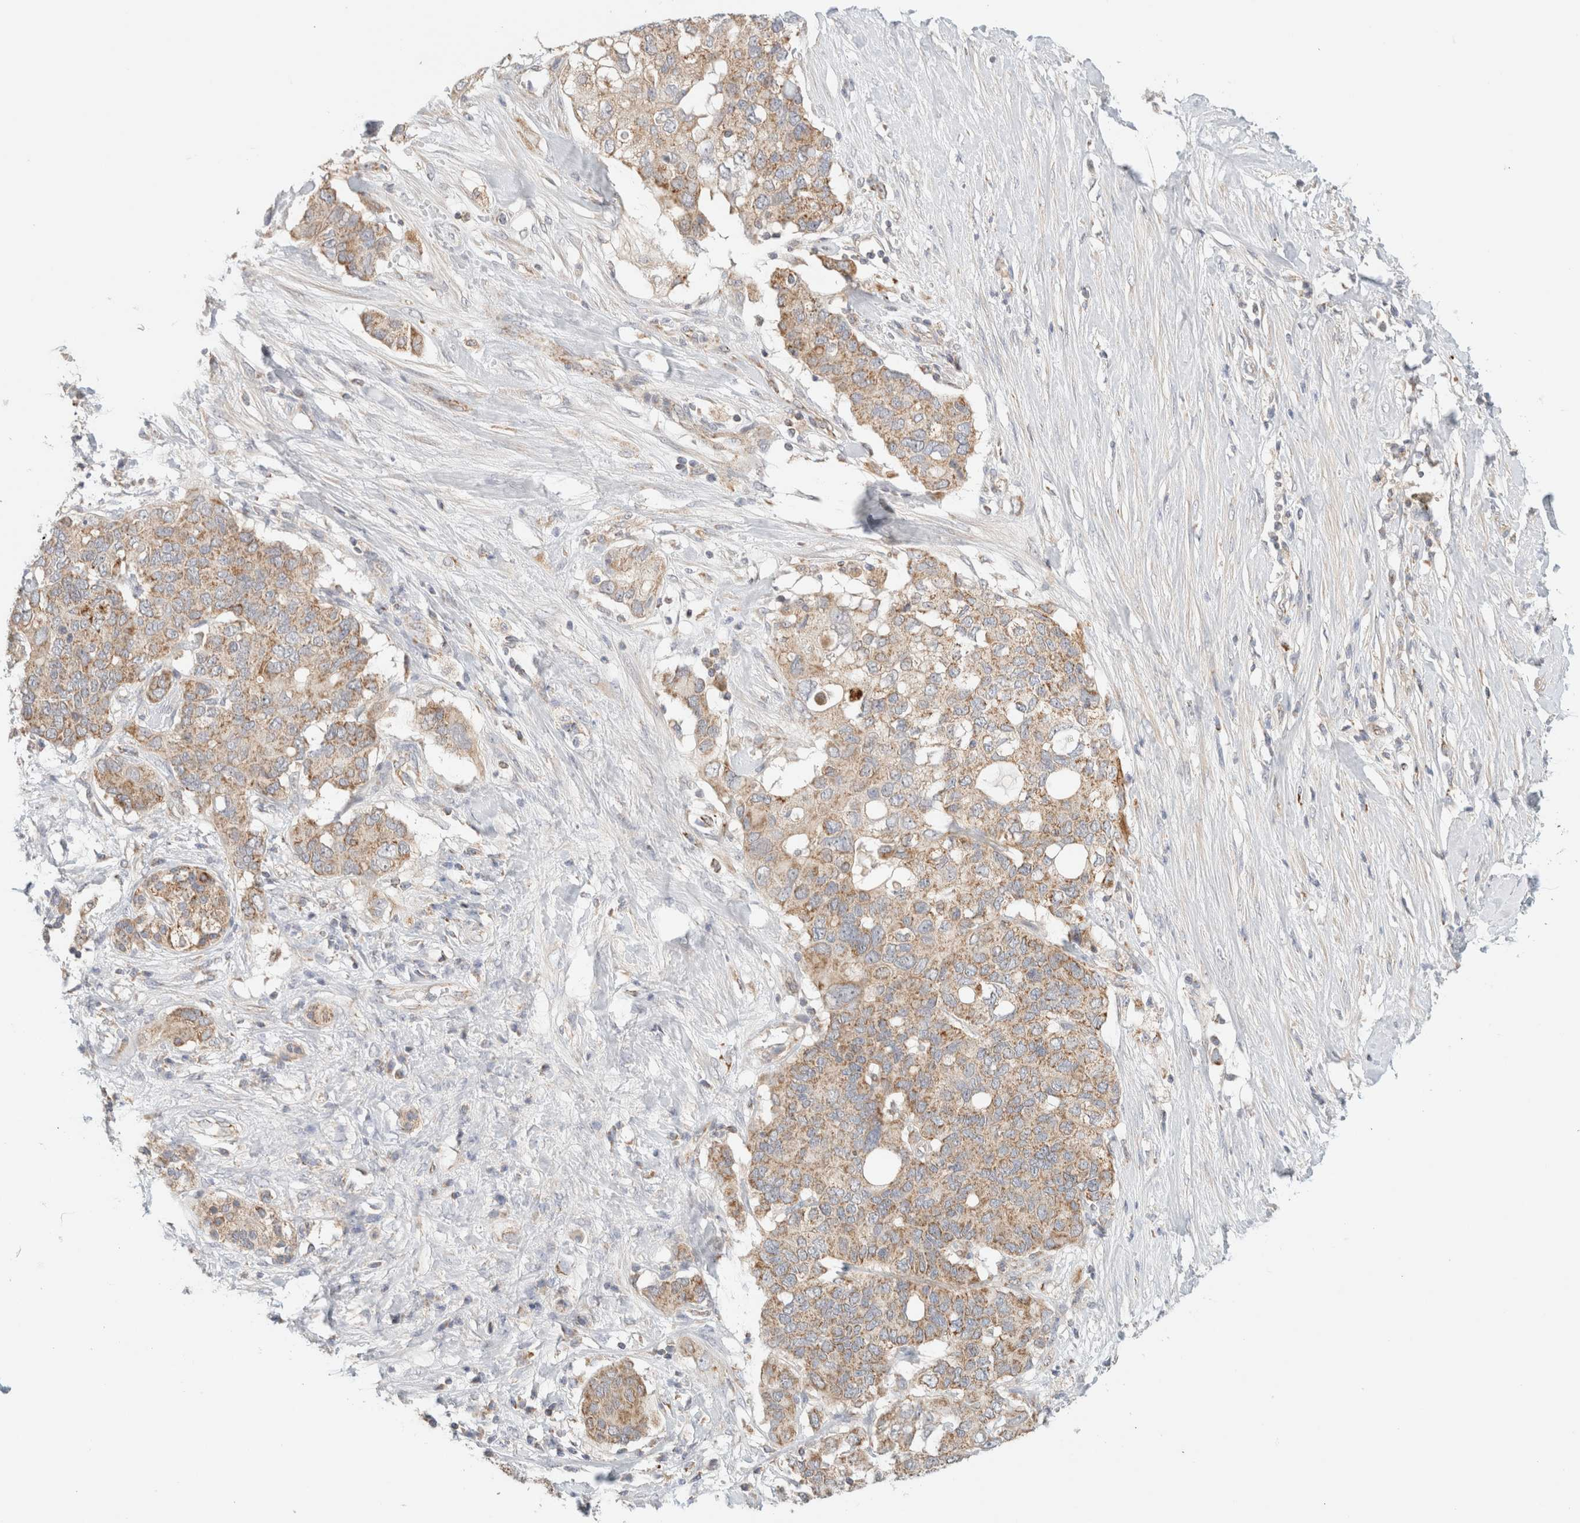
{"staining": {"intensity": "moderate", "quantity": ">75%", "location": "cytoplasmic/membranous"}, "tissue": "pancreatic cancer", "cell_type": "Tumor cells", "image_type": "cancer", "snomed": [{"axis": "morphology", "description": "Adenocarcinoma, NOS"}, {"axis": "topography", "description": "Pancreas"}], "caption": "A micrograph of human pancreatic adenocarcinoma stained for a protein shows moderate cytoplasmic/membranous brown staining in tumor cells. The protein is shown in brown color, while the nuclei are stained blue.", "gene": "MRM3", "patient": {"sex": "female", "age": 56}}